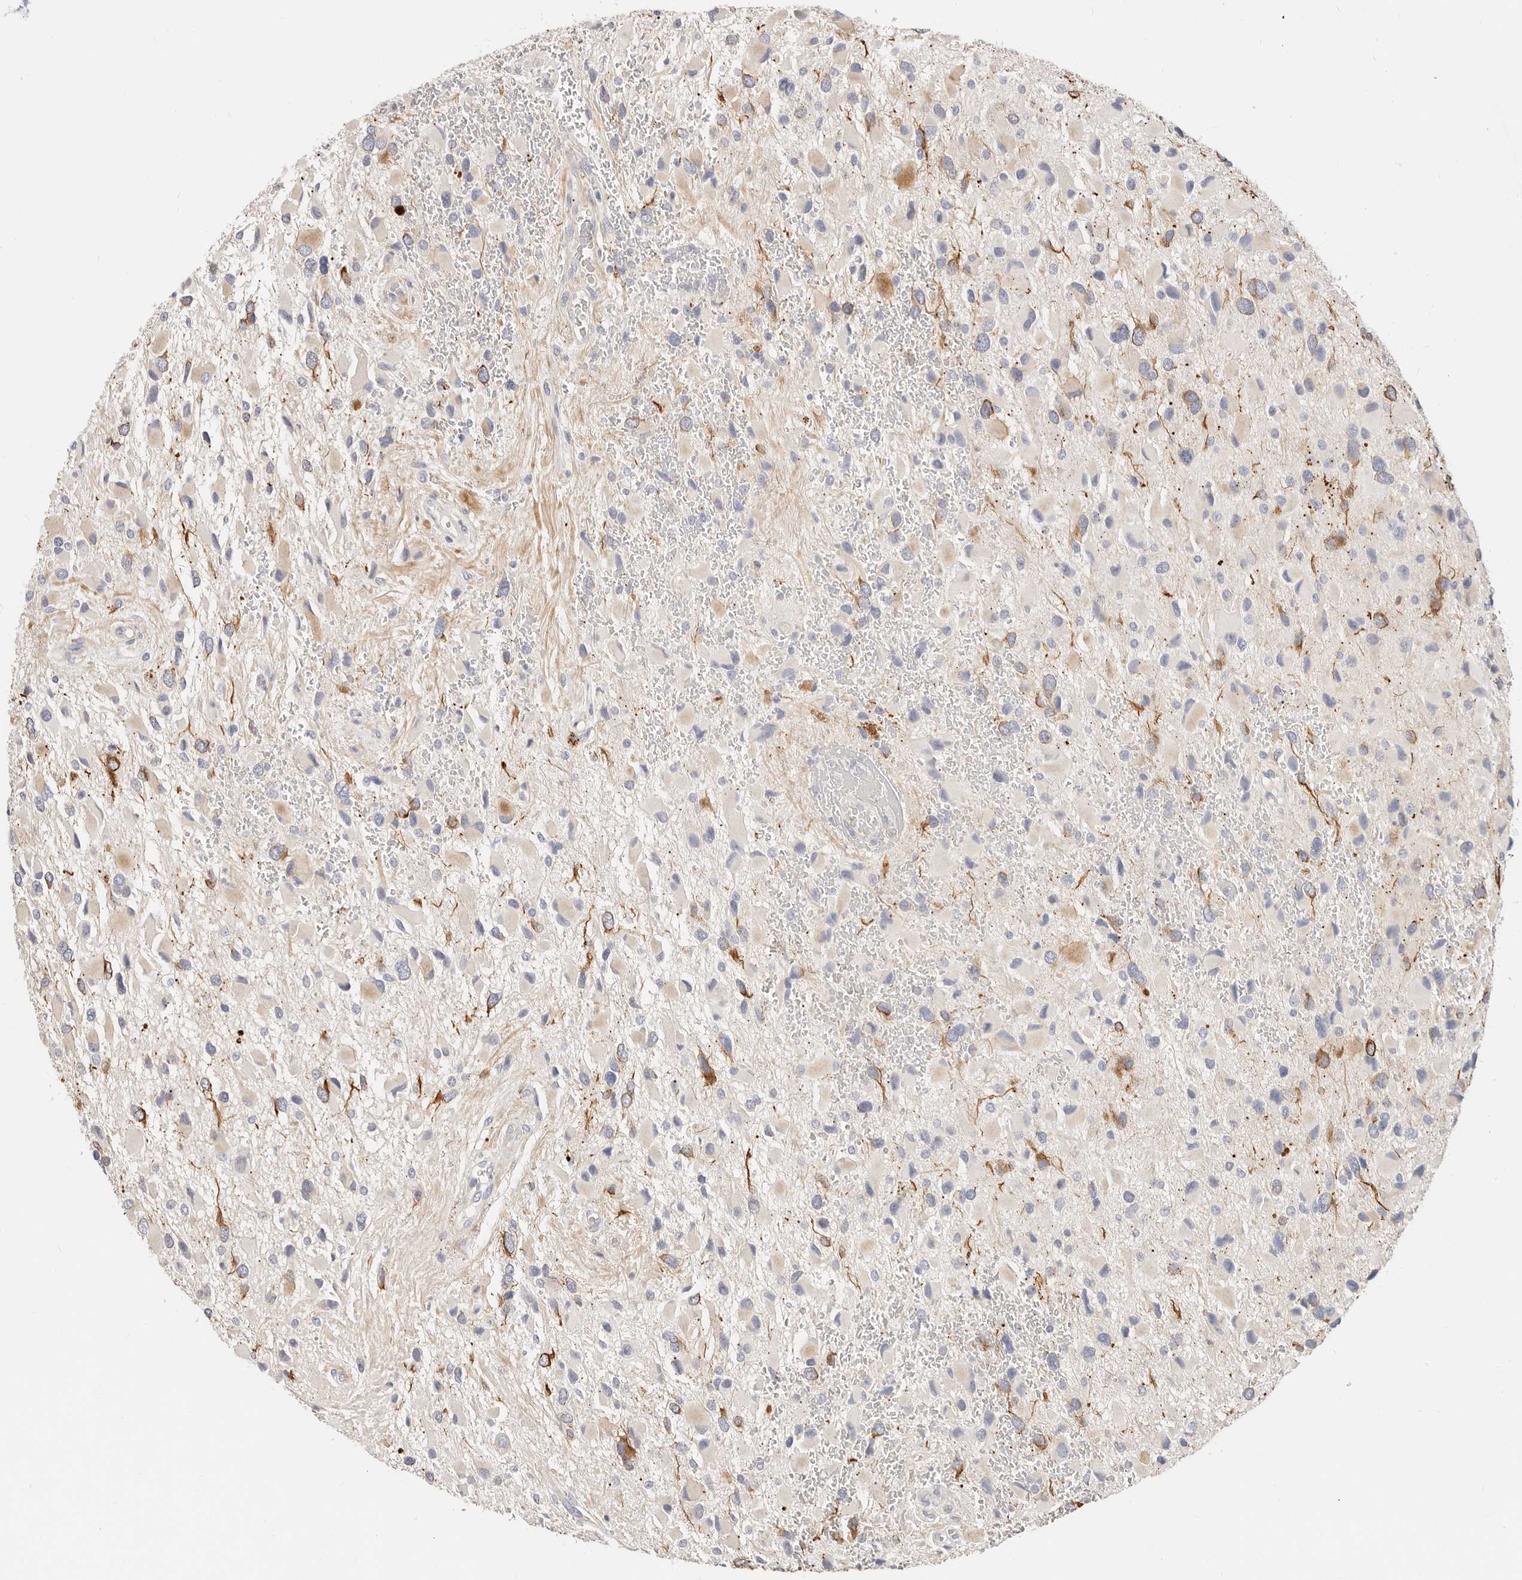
{"staining": {"intensity": "moderate", "quantity": "25%-75%", "location": "cytoplasmic/membranous"}, "tissue": "glioma", "cell_type": "Tumor cells", "image_type": "cancer", "snomed": [{"axis": "morphology", "description": "Glioma, malignant, High grade"}, {"axis": "topography", "description": "Brain"}], "caption": "The immunohistochemical stain labels moderate cytoplasmic/membranous expression in tumor cells of high-grade glioma (malignant) tissue.", "gene": "ZRANB1", "patient": {"sex": "male", "age": 53}}